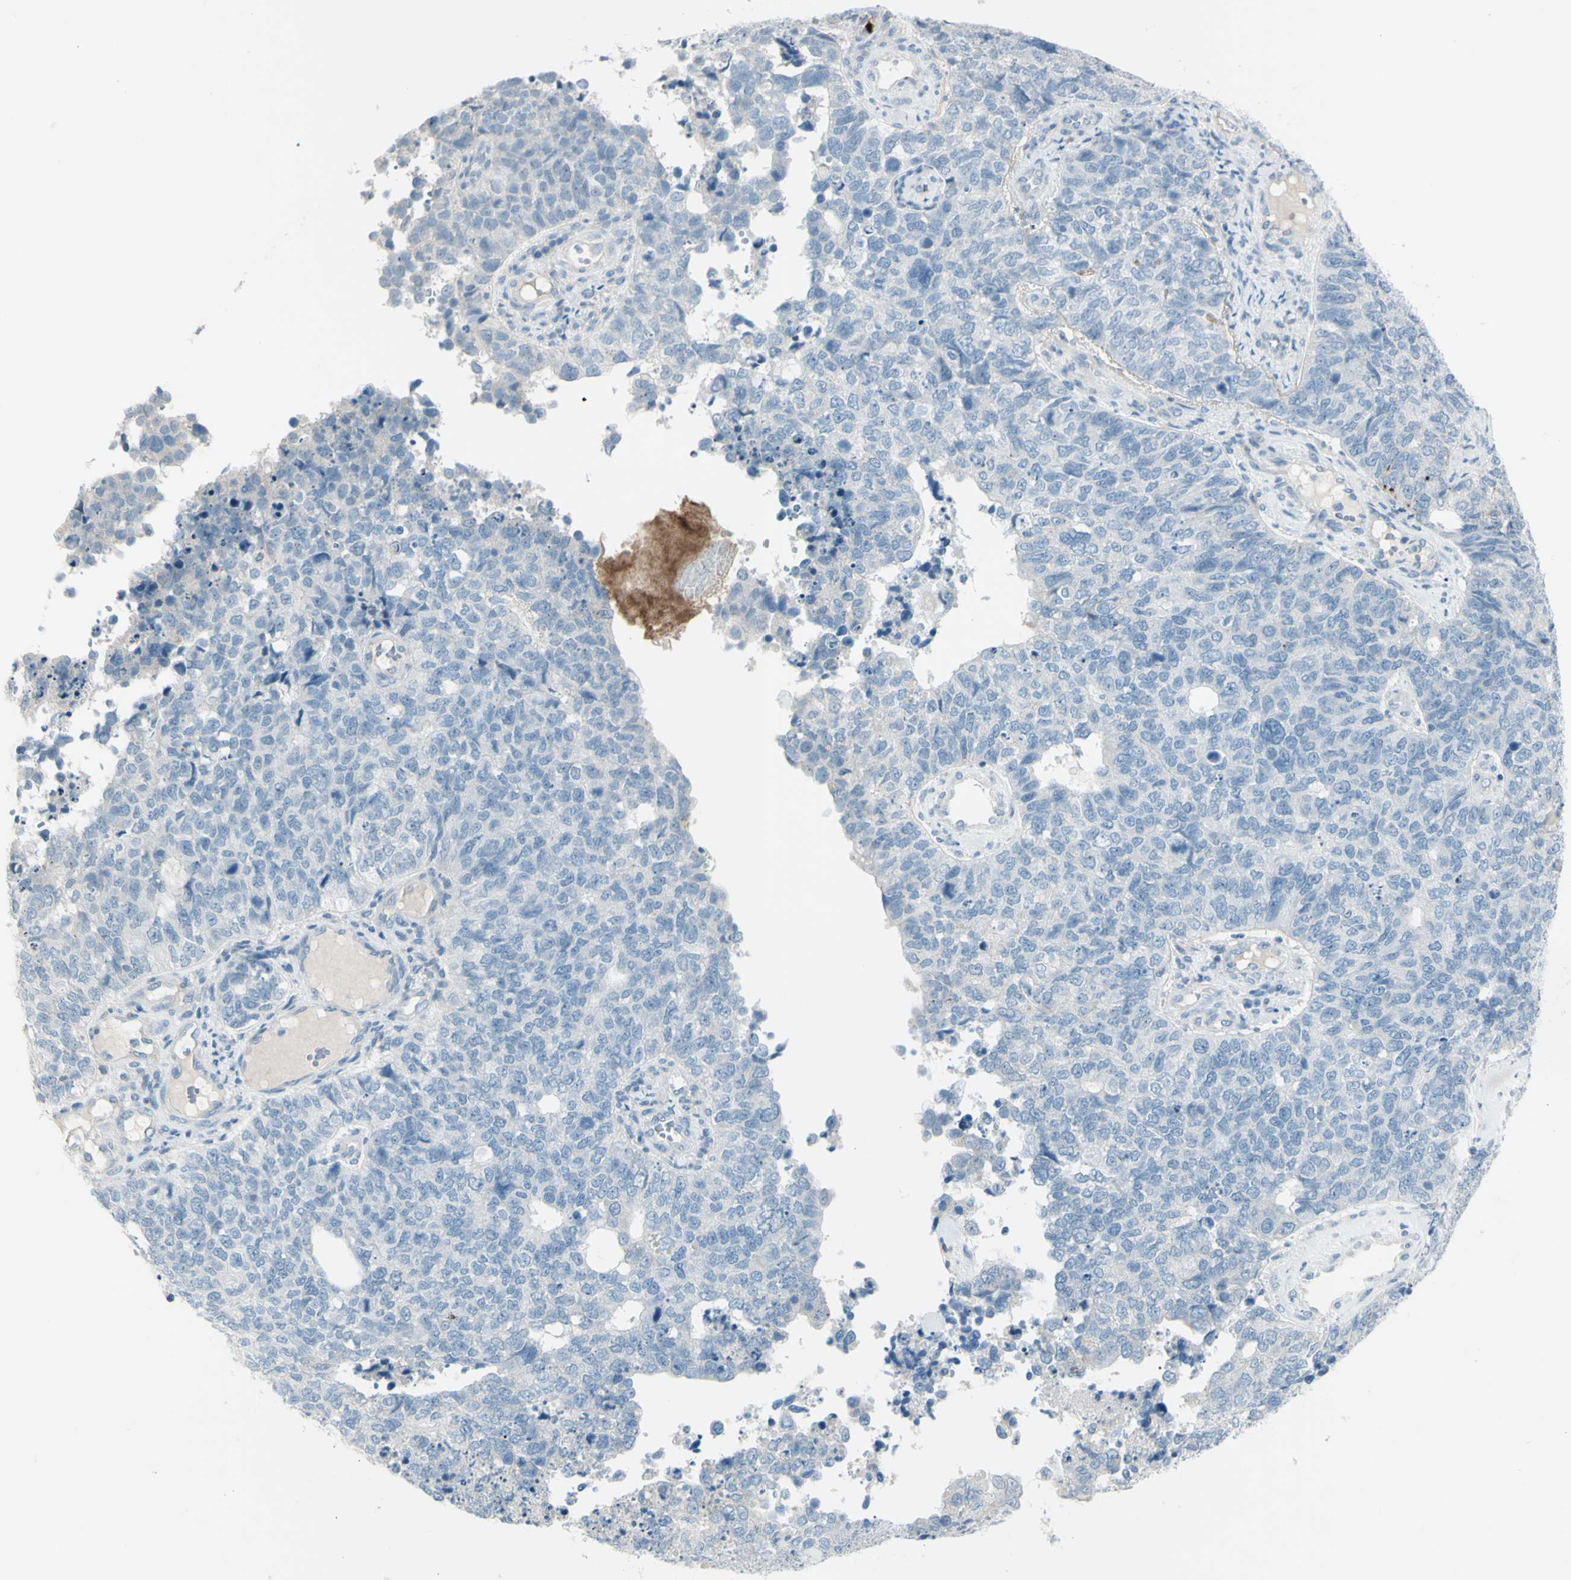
{"staining": {"intensity": "negative", "quantity": "none", "location": "none"}, "tissue": "cervical cancer", "cell_type": "Tumor cells", "image_type": "cancer", "snomed": [{"axis": "morphology", "description": "Squamous cell carcinoma, NOS"}, {"axis": "topography", "description": "Cervix"}], "caption": "Immunohistochemistry (IHC) of human cervical squamous cell carcinoma displays no positivity in tumor cells.", "gene": "GPR34", "patient": {"sex": "female", "age": 63}}